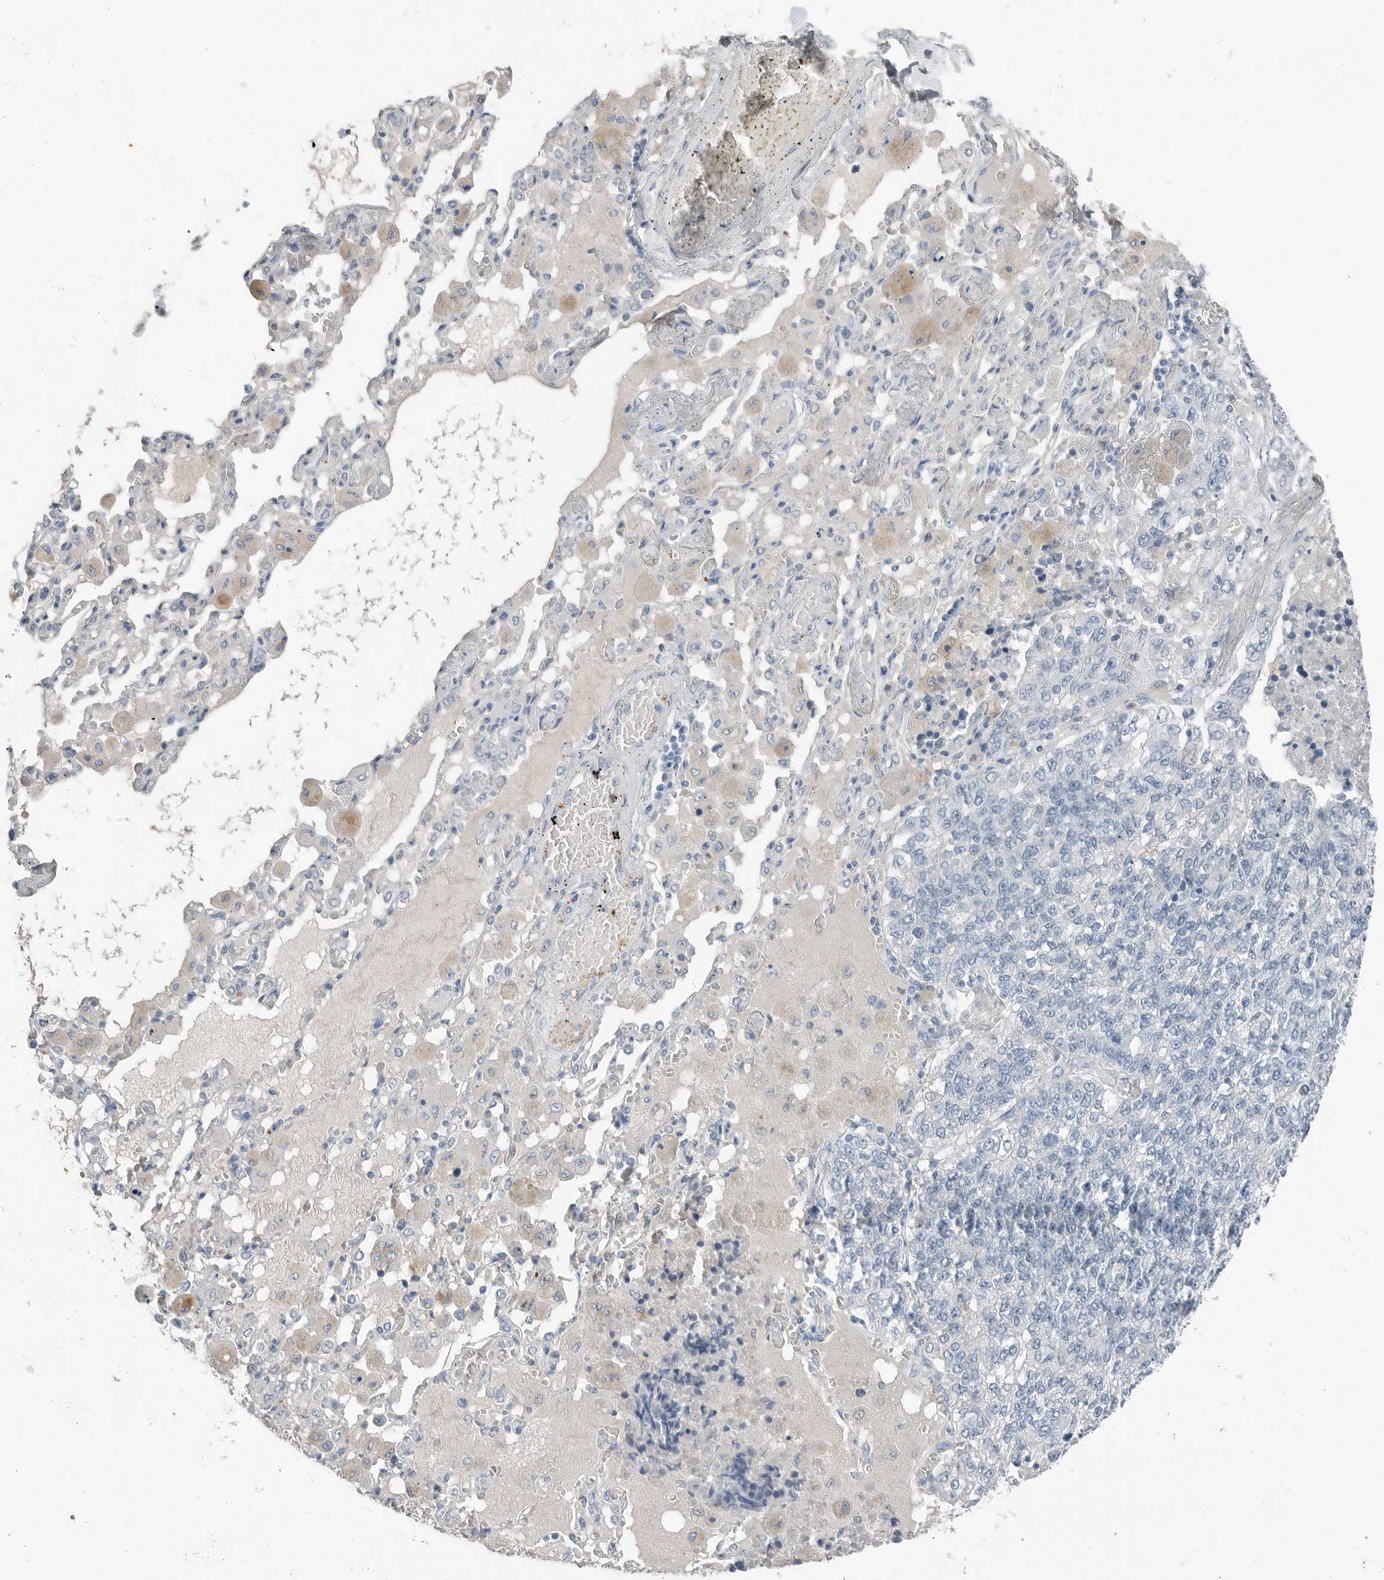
{"staining": {"intensity": "negative", "quantity": "none", "location": "none"}, "tissue": "lung cancer", "cell_type": "Tumor cells", "image_type": "cancer", "snomed": [{"axis": "morphology", "description": "Adenocarcinoma, NOS"}, {"axis": "topography", "description": "Lung"}], "caption": "Tumor cells show no significant positivity in lung adenocarcinoma. (Immunohistochemistry (ihc), brightfield microscopy, high magnification).", "gene": "SERPINB7", "patient": {"sex": "male", "age": 49}}